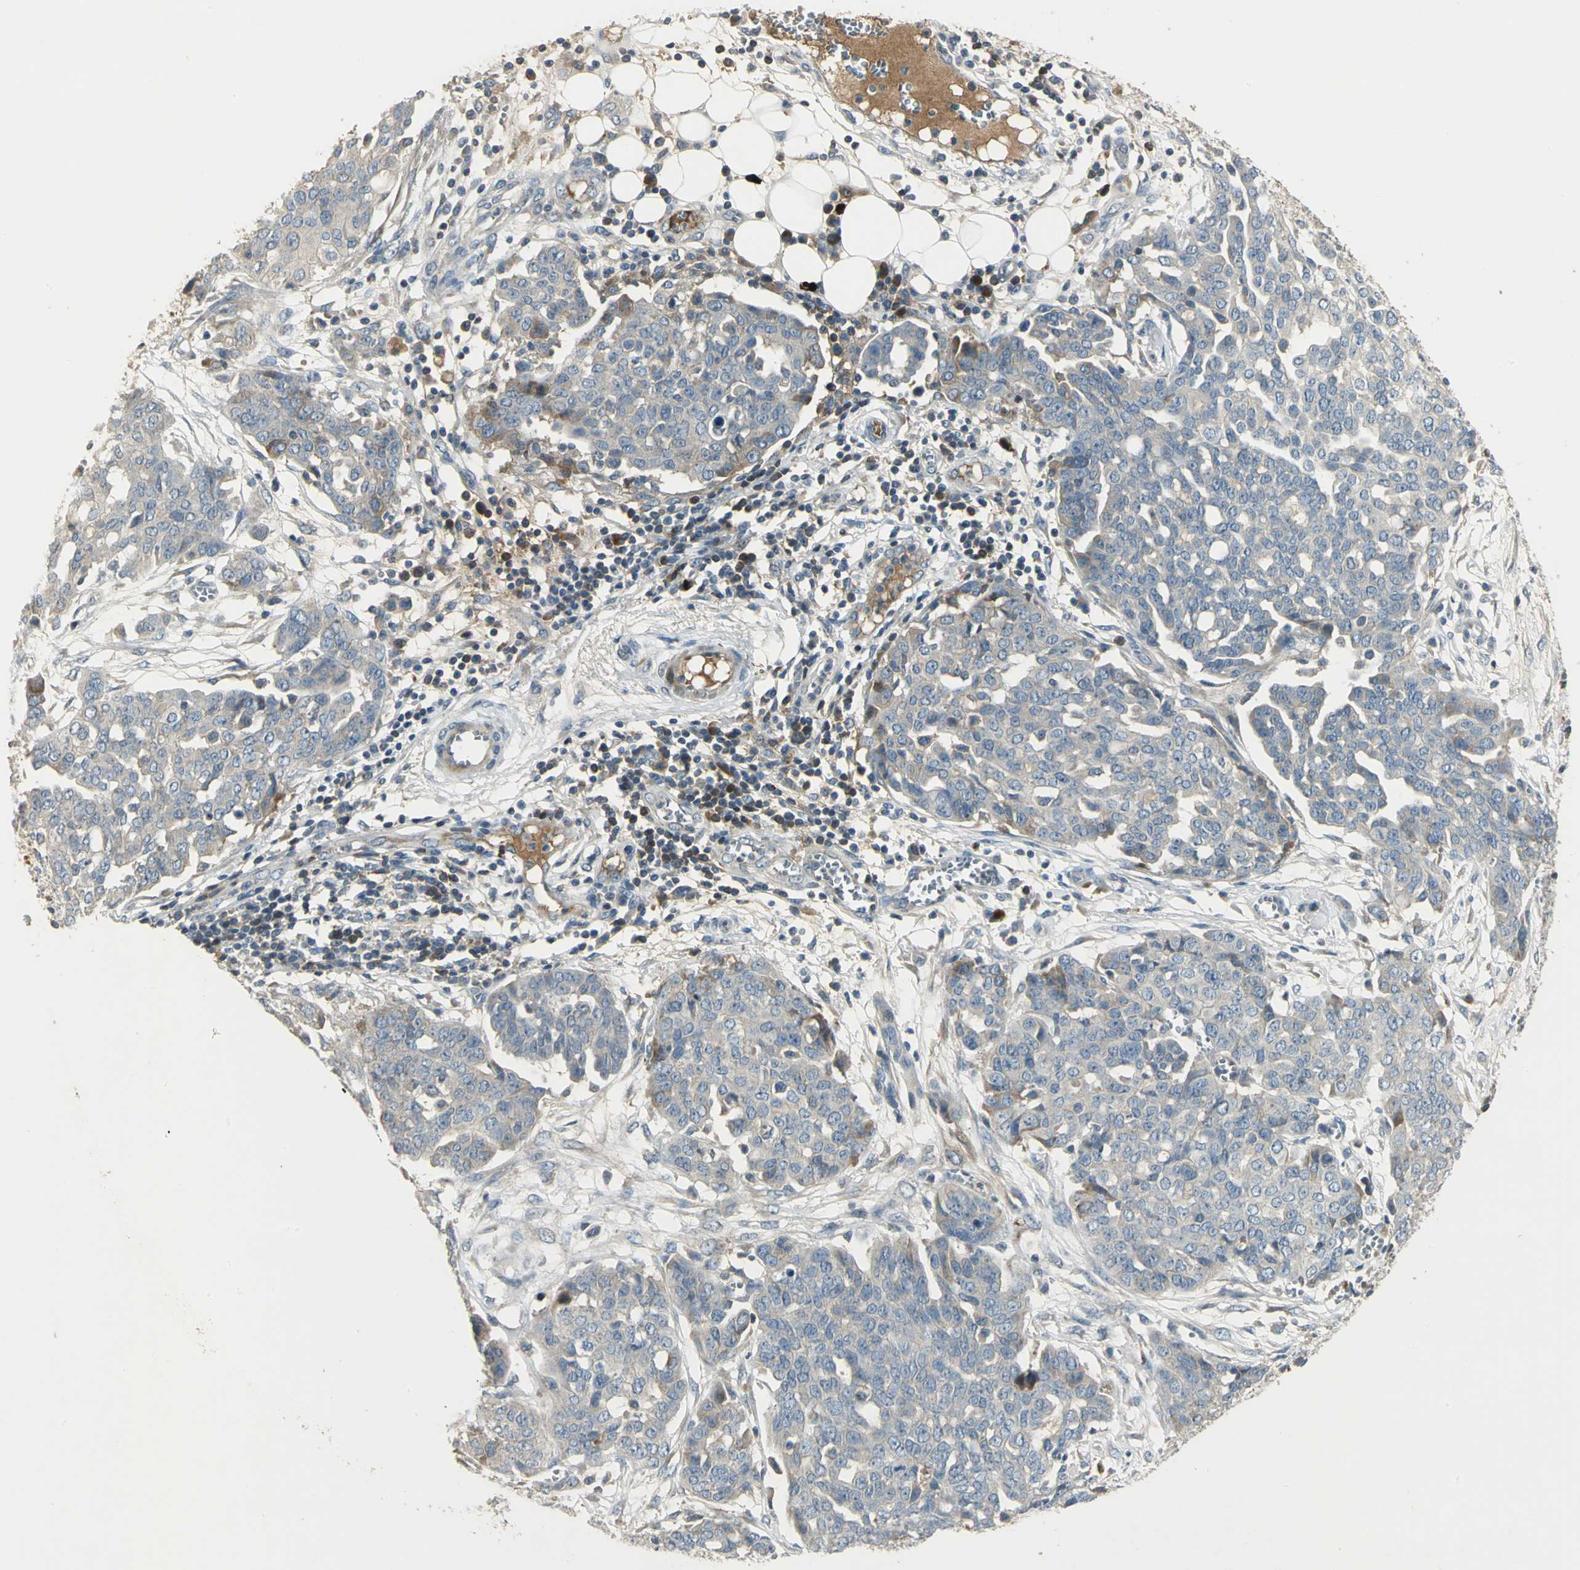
{"staining": {"intensity": "negative", "quantity": "none", "location": "none"}, "tissue": "ovarian cancer", "cell_type": "Tumor cells", "image_type": "cancer", "snomed": [{"axis": "morphology", "description": "Cystadenocarcinoma, serous, NOS"}, {"axis": "topography", "description": "Soft tissue"}, {"axis": "topography", "description": "Ovary"}], "caption": "Ovarian cancer (serous cystadenocarcinoma) was stained to show a protein in brown. There is no significant positivity in tumor cells. (Stains: DAB IHC with hematoxylin counter stain, Microscopy: brightfield microscopy at high magnification).", "gene": "PROC", "patient": {"sex": "female", "age": 57}}